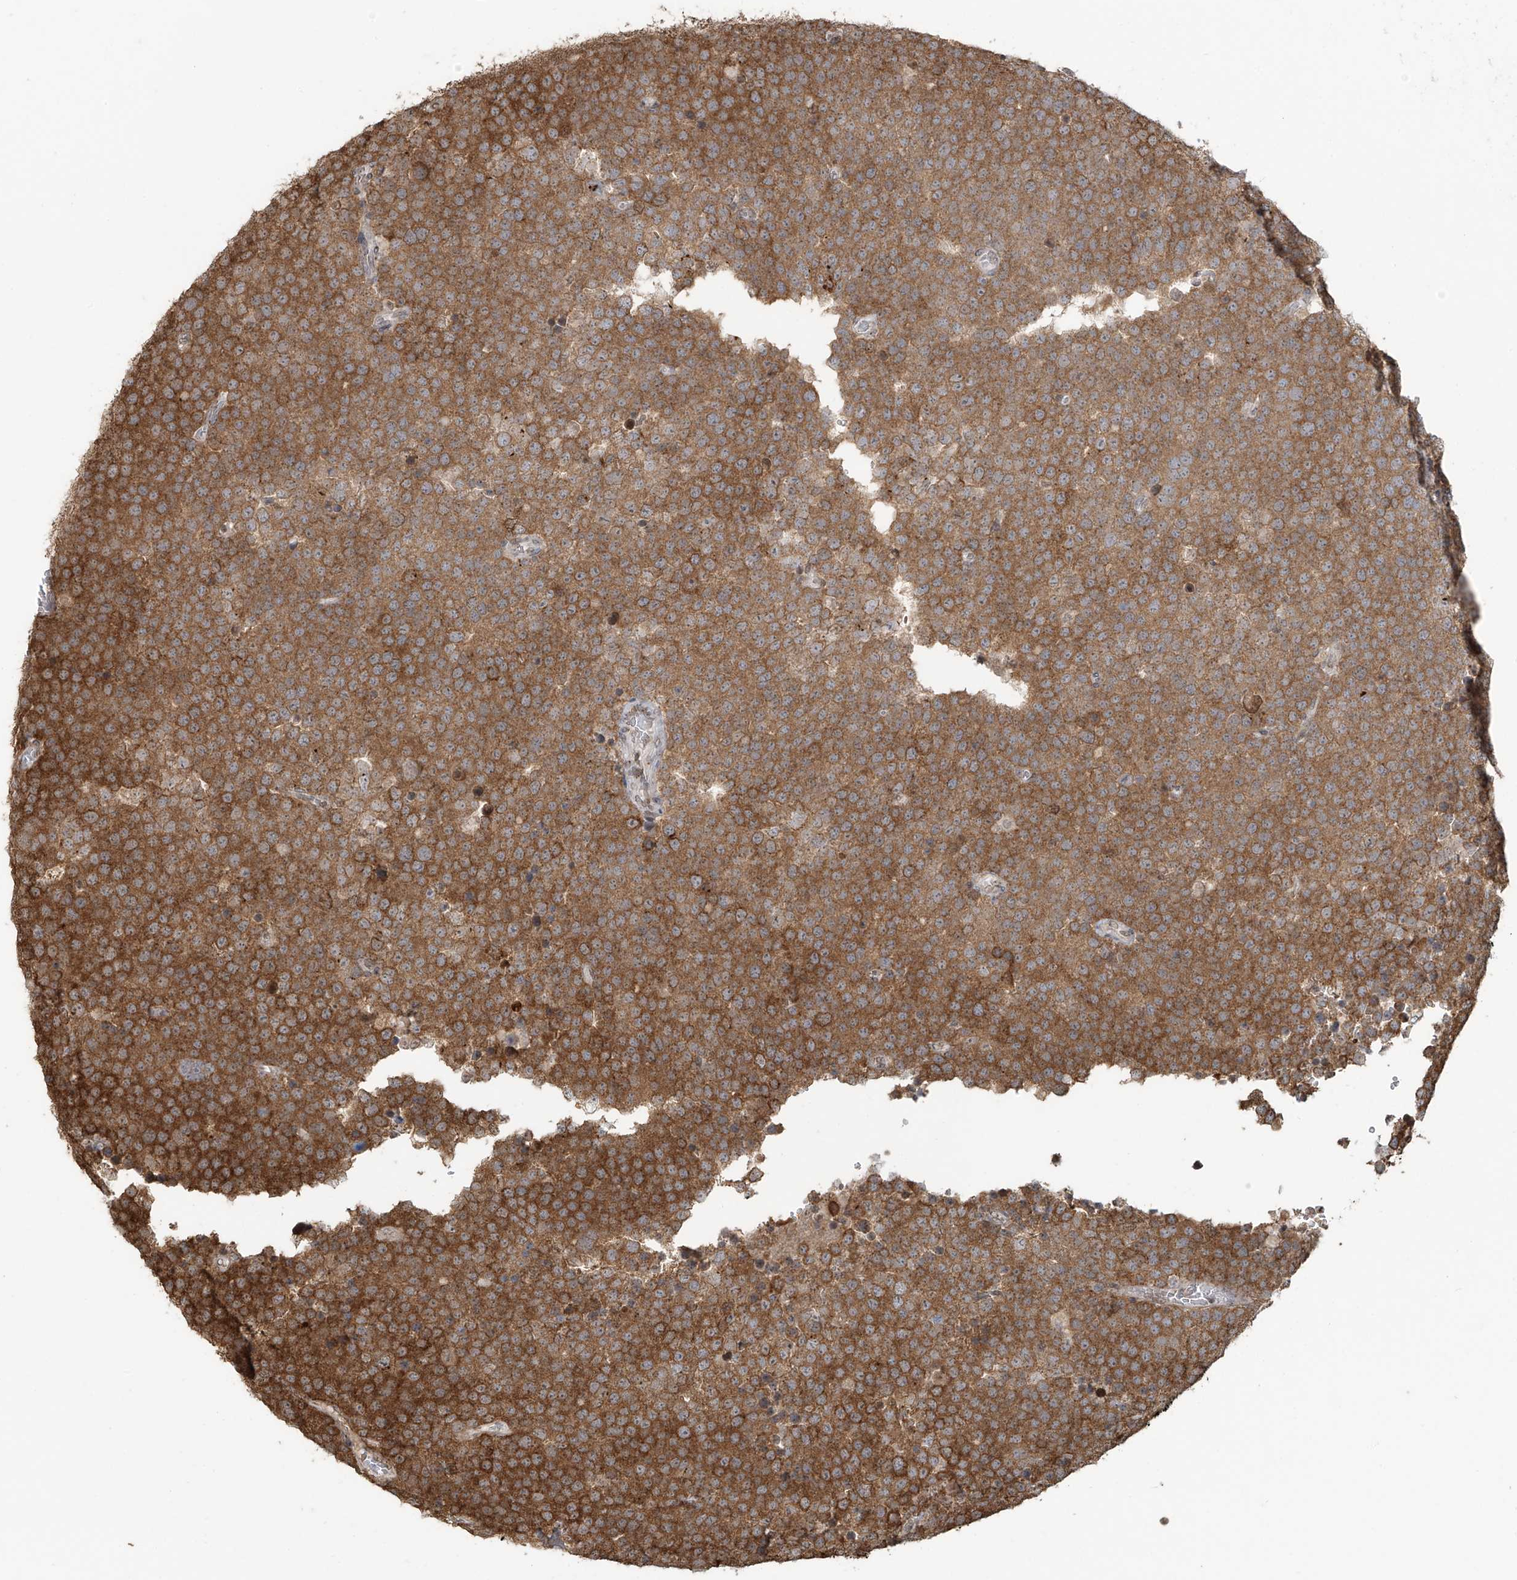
{"staining": {"intensity": "moderate", "quantity": ">75%", "location": "cytoplasmic/membranous"}, "tissue": "testis cancer", "cell_type": "Tumor cells", "image_type": "cancer", "snomed": [{"axis": "morphology", "description": "Seminoma, NOS"}, {"axis": "topography", "description": "Testis"}], "caption": "DAB (3,3'-diaminobenzidine) immunohistochemical staining of human testis cancer (seminoma) displays moderate cytoplasmic/membranous protein positivity in about >75% of tumor cells.", "gene": "VMP1", "patient": {"sex": "male", "age": 71}}